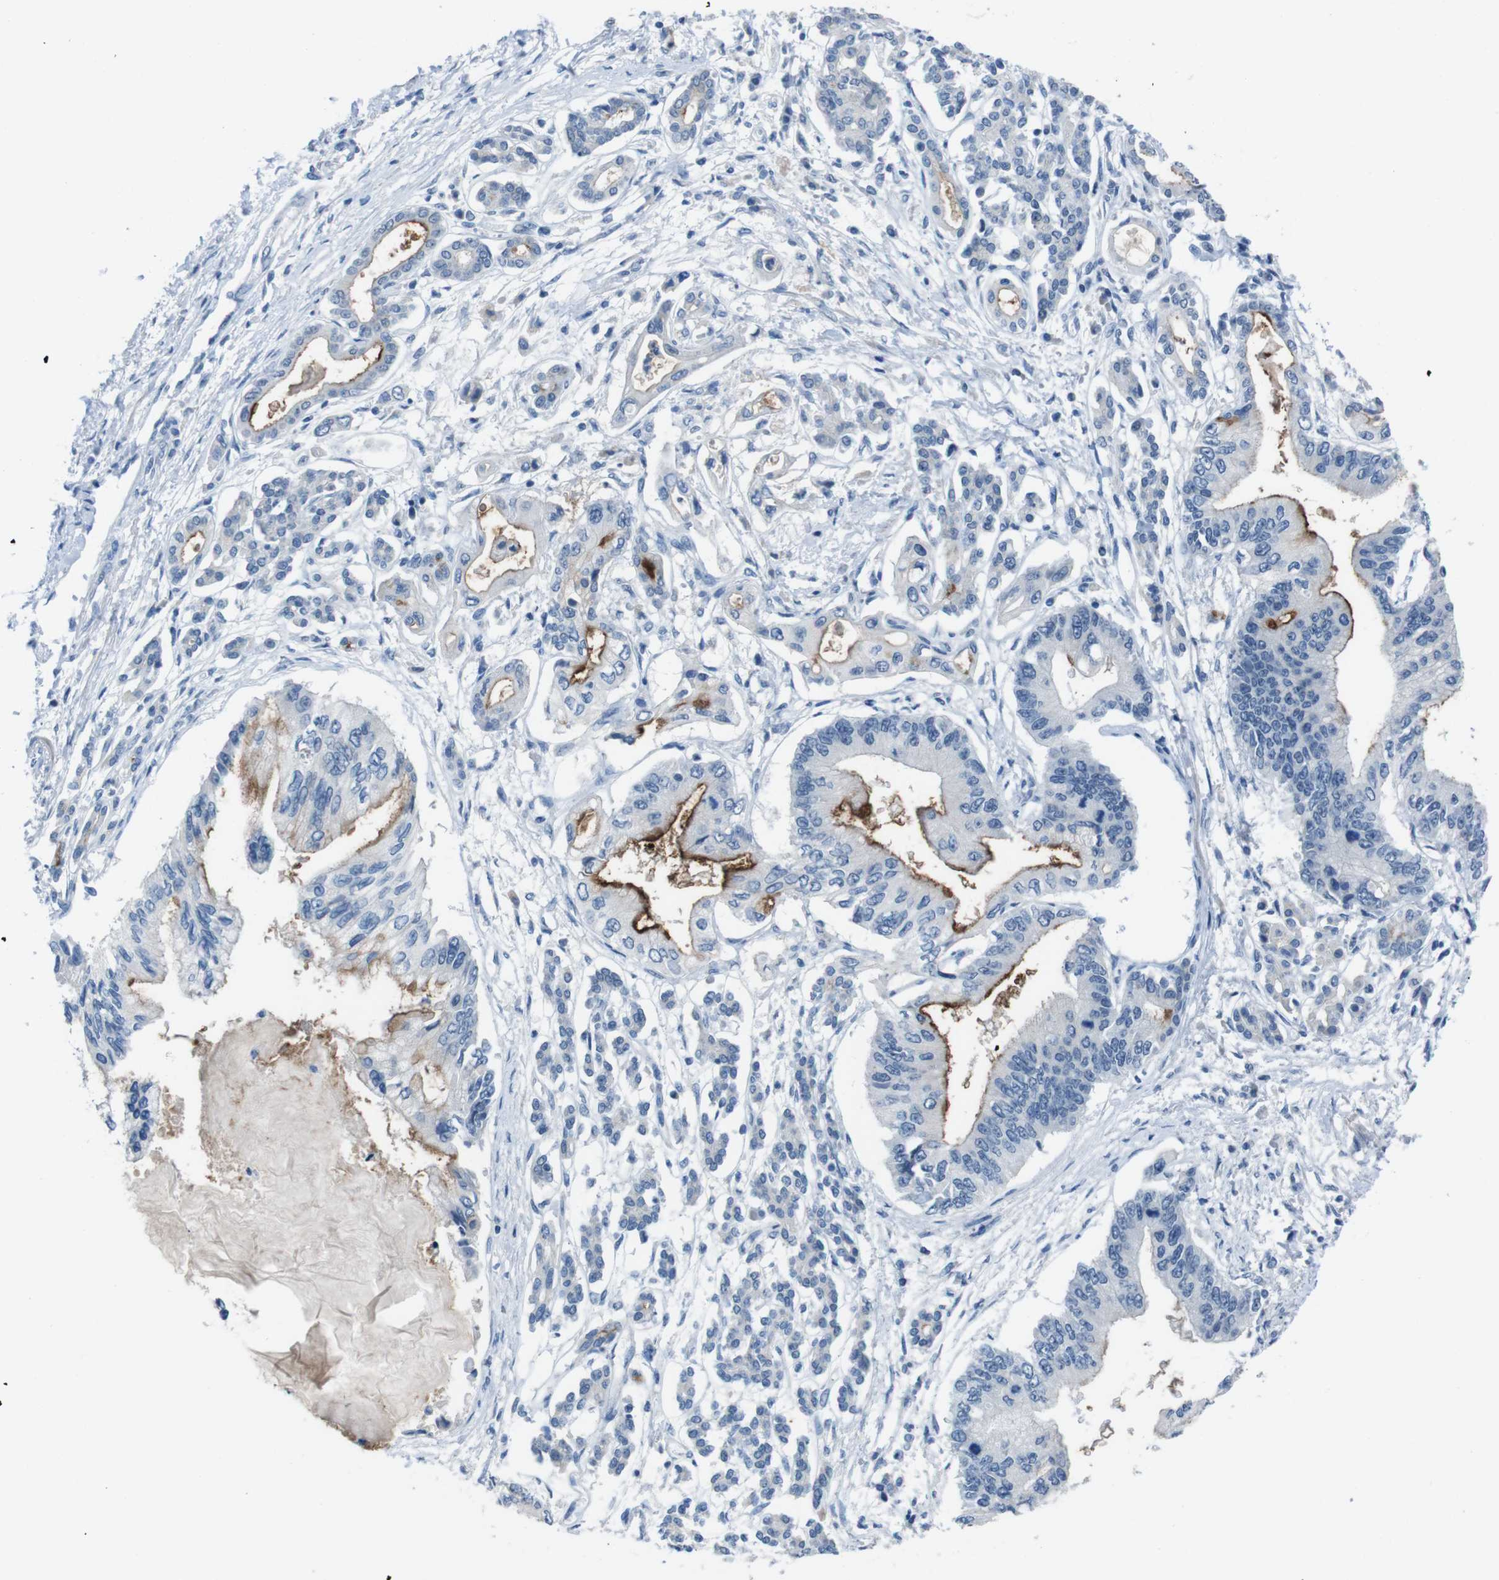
{"staining": {"intensity": "moderate", "quantity": "<25%", "location": "cytoplasmic/membranous"}, "tissue": "pancreatic cancer", "cell_type": "Tumor cells", "image_type": "cancer", "snomed": [{"axis": "morphology", "description": "Adenocarcinoma, NOS"}, {"axis": "topography", "description": "Pancreas"}], "caption": "Adenocarcinoma (pancreatic) stained with a brown dye shows moderate cytoplasmic/membranous positive positivity in approximately <25% of tumor cells.", "gene": "CDHR2", "patient": {"sex": "male", "age": 56}}